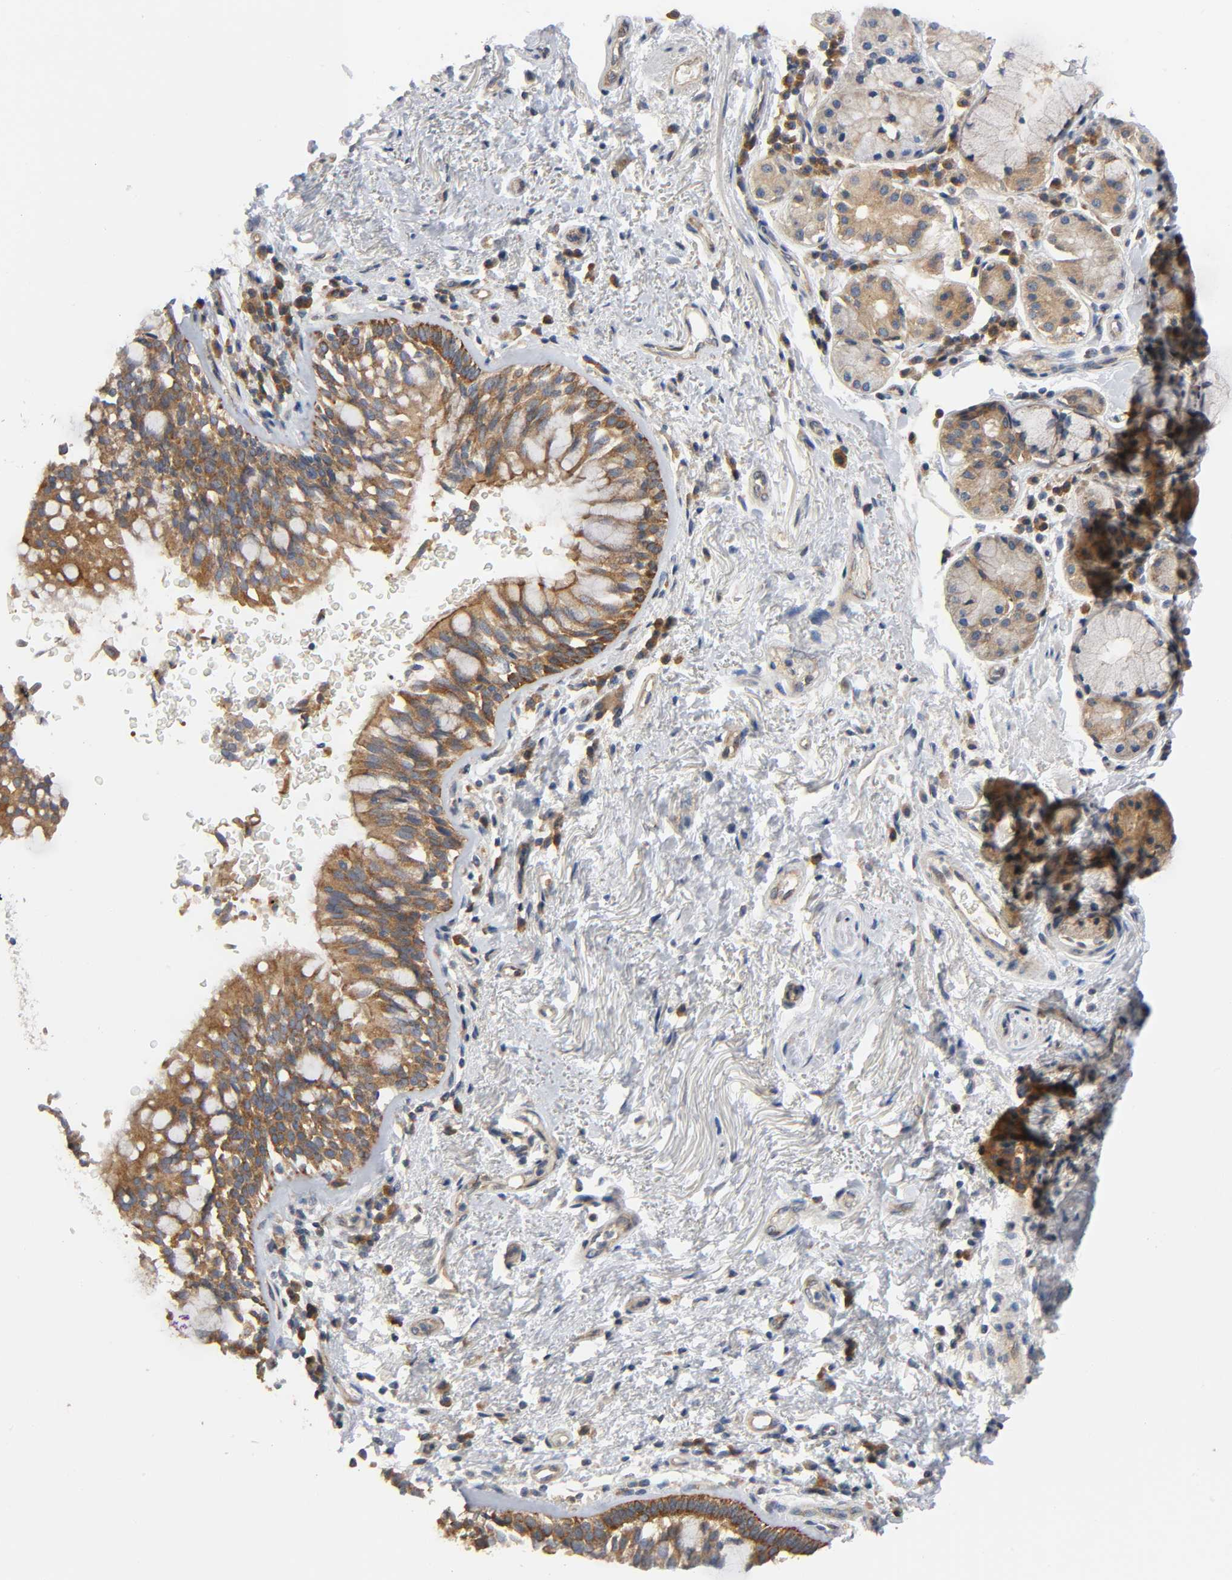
{"staining": {"intensity": "moderate", "quantity": ">75%", "location": "cytoplasmic/membranous"}, "tissue": "bronchus", "cell_type": "Respiratory epithelial cells", "image_type": "normal", "snomed": [{"axis": "morphology", "description": "Normal tissue, NOS"}, {"axis": "morphology", "description": "Adenocarcinoma, NOS"}, {"axis": "topography", "description": "Bronchus"}, {"axis": "topography", "description": "Lung"}], "caption": "Protein staining reveals moderate cytoplasmic/membranous staining in about >75% of respiratory epithelial cells in unremarkable bronchus.", "gene": "HDAC6", "patient": {"sex": "male", "age": 71}}